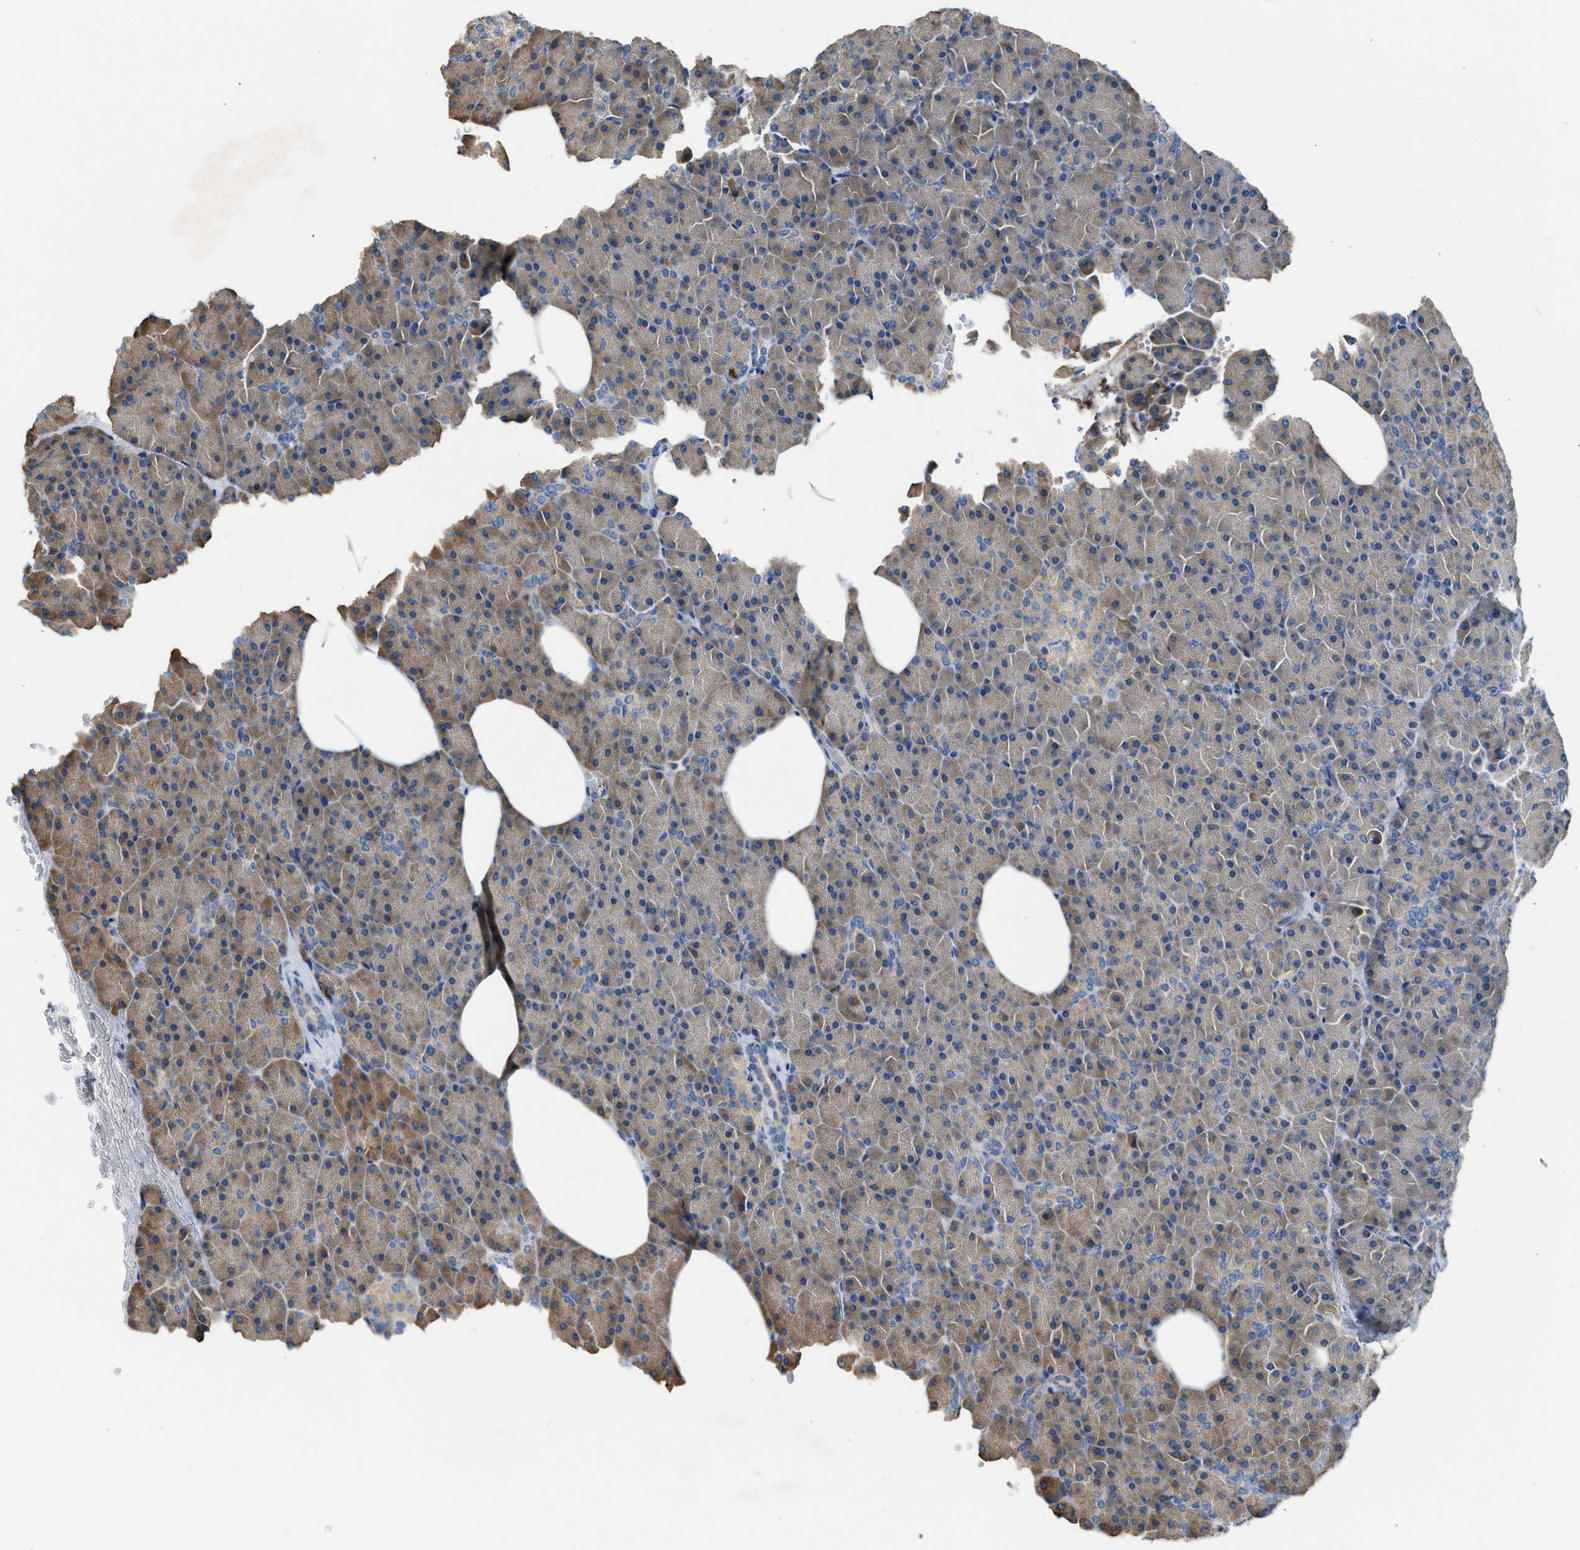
{"staining": {"intensity": "weak", "quantity": "25%-75%", "location": "cytoplasmic/membranous"}, "tissue": "pancreas", "cell_type": "Exocrine glandular cells", "image_type": "normal", "snomed": [{"axis": "morphology", "description": "Normal tissue, NOS"}, {"axis": "topography", "description": "Pancreas"}], "caption": "Unremarkable pancreas was stained to show a protein in brown. There is low levels of weak cytoplasmic/membranous positivity in approximately 25%-75% of exocrine glandular cells.", "gene": "AOAH", "patient": {"sex": "female", "age": 35}}